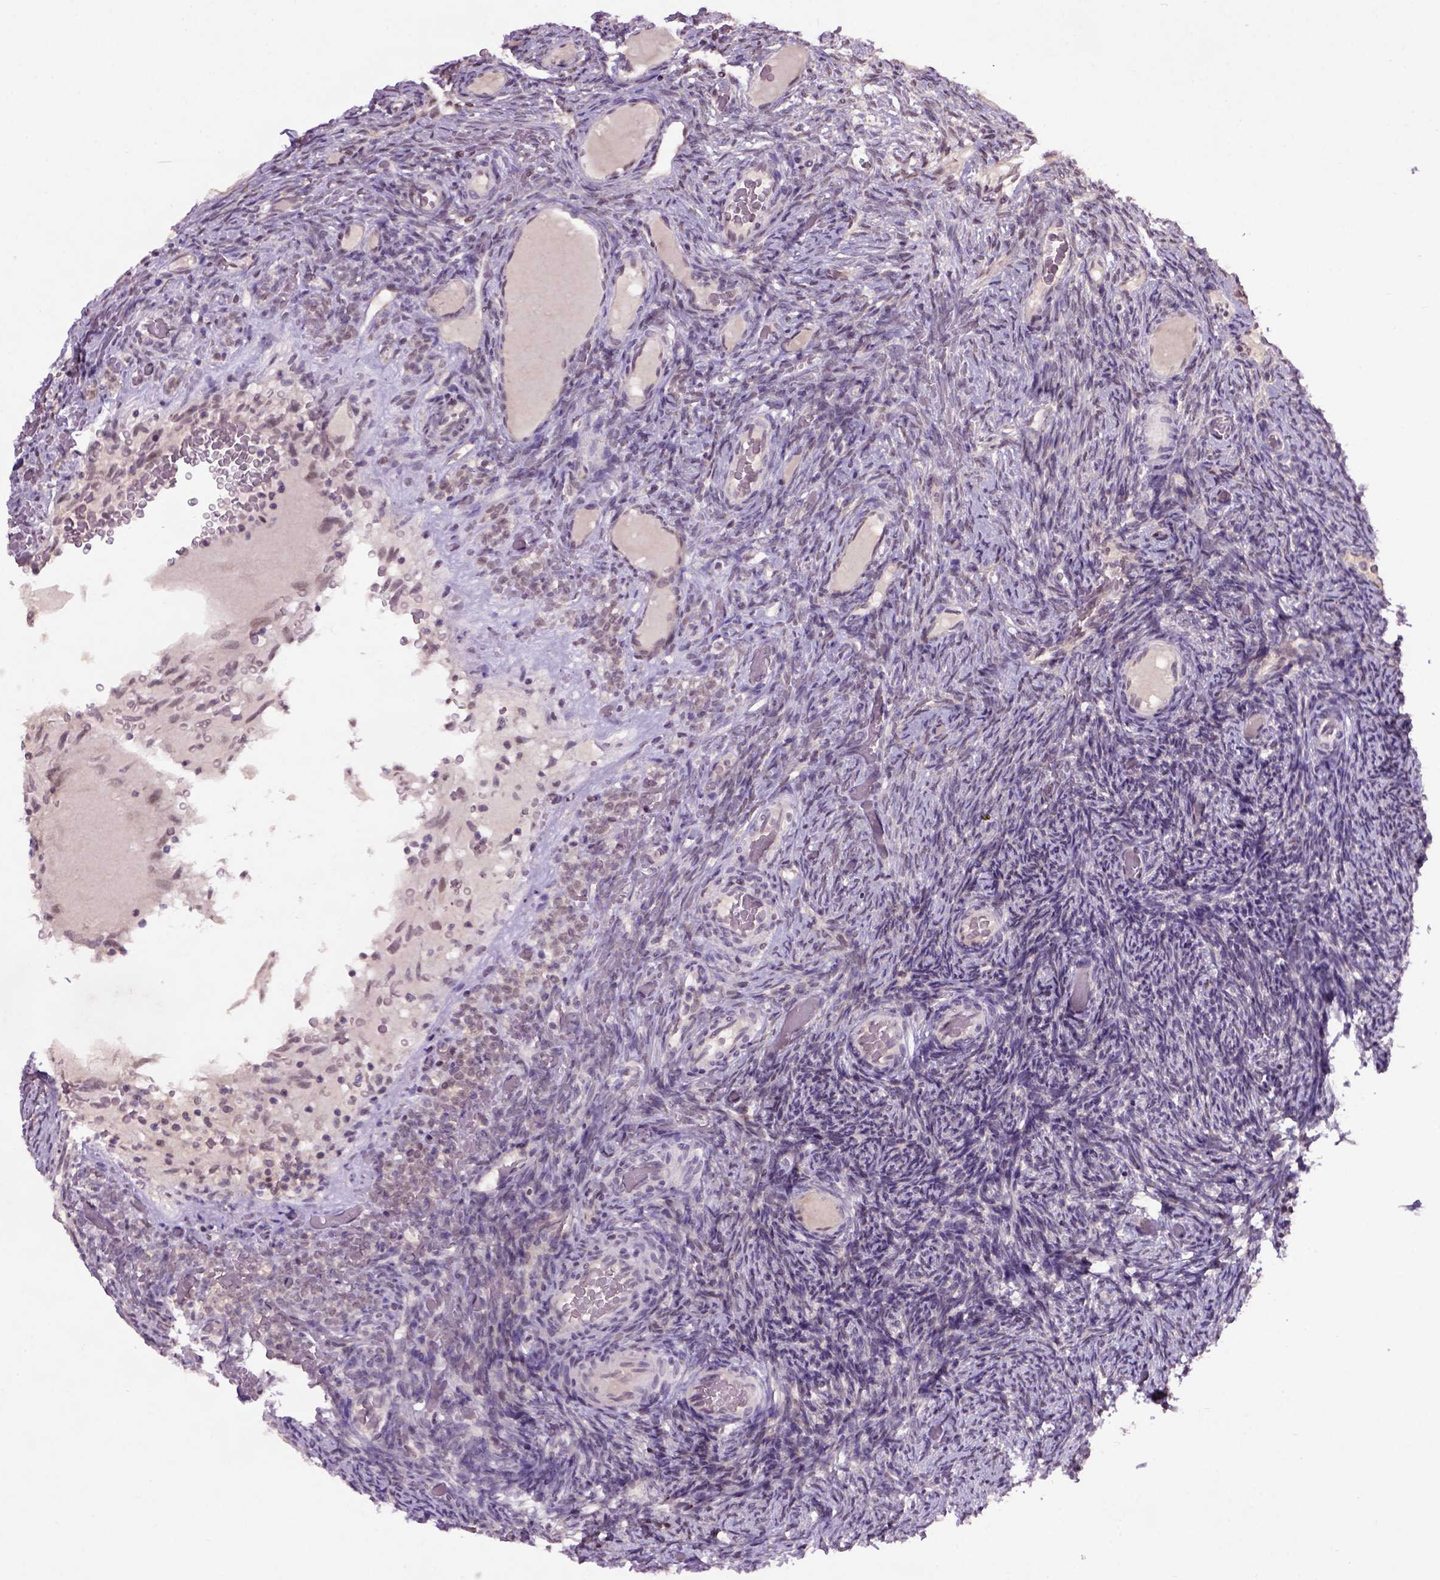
{"staining": {"intensity": "strong", "quantity": "<25%", "location": "cytoplasmic/membranous"}, "tissue": "ovary", "cell_type": "Follicle cells", "image_type": "normal", "snomed": [{"axis": "morphology", "description": "Normal tissue, NOS"}, {"axis": "topography", "description": "Ovary"}], "caption": "Follicle cells display medium levels of strong cytoplasmic/membranous staining in about <25% of cells in unremarkable human ovary. (IHC, brightfield microscopy, high magnification).", "gene": "RAB43", "patient": {"sex": "female", "age": 34}}